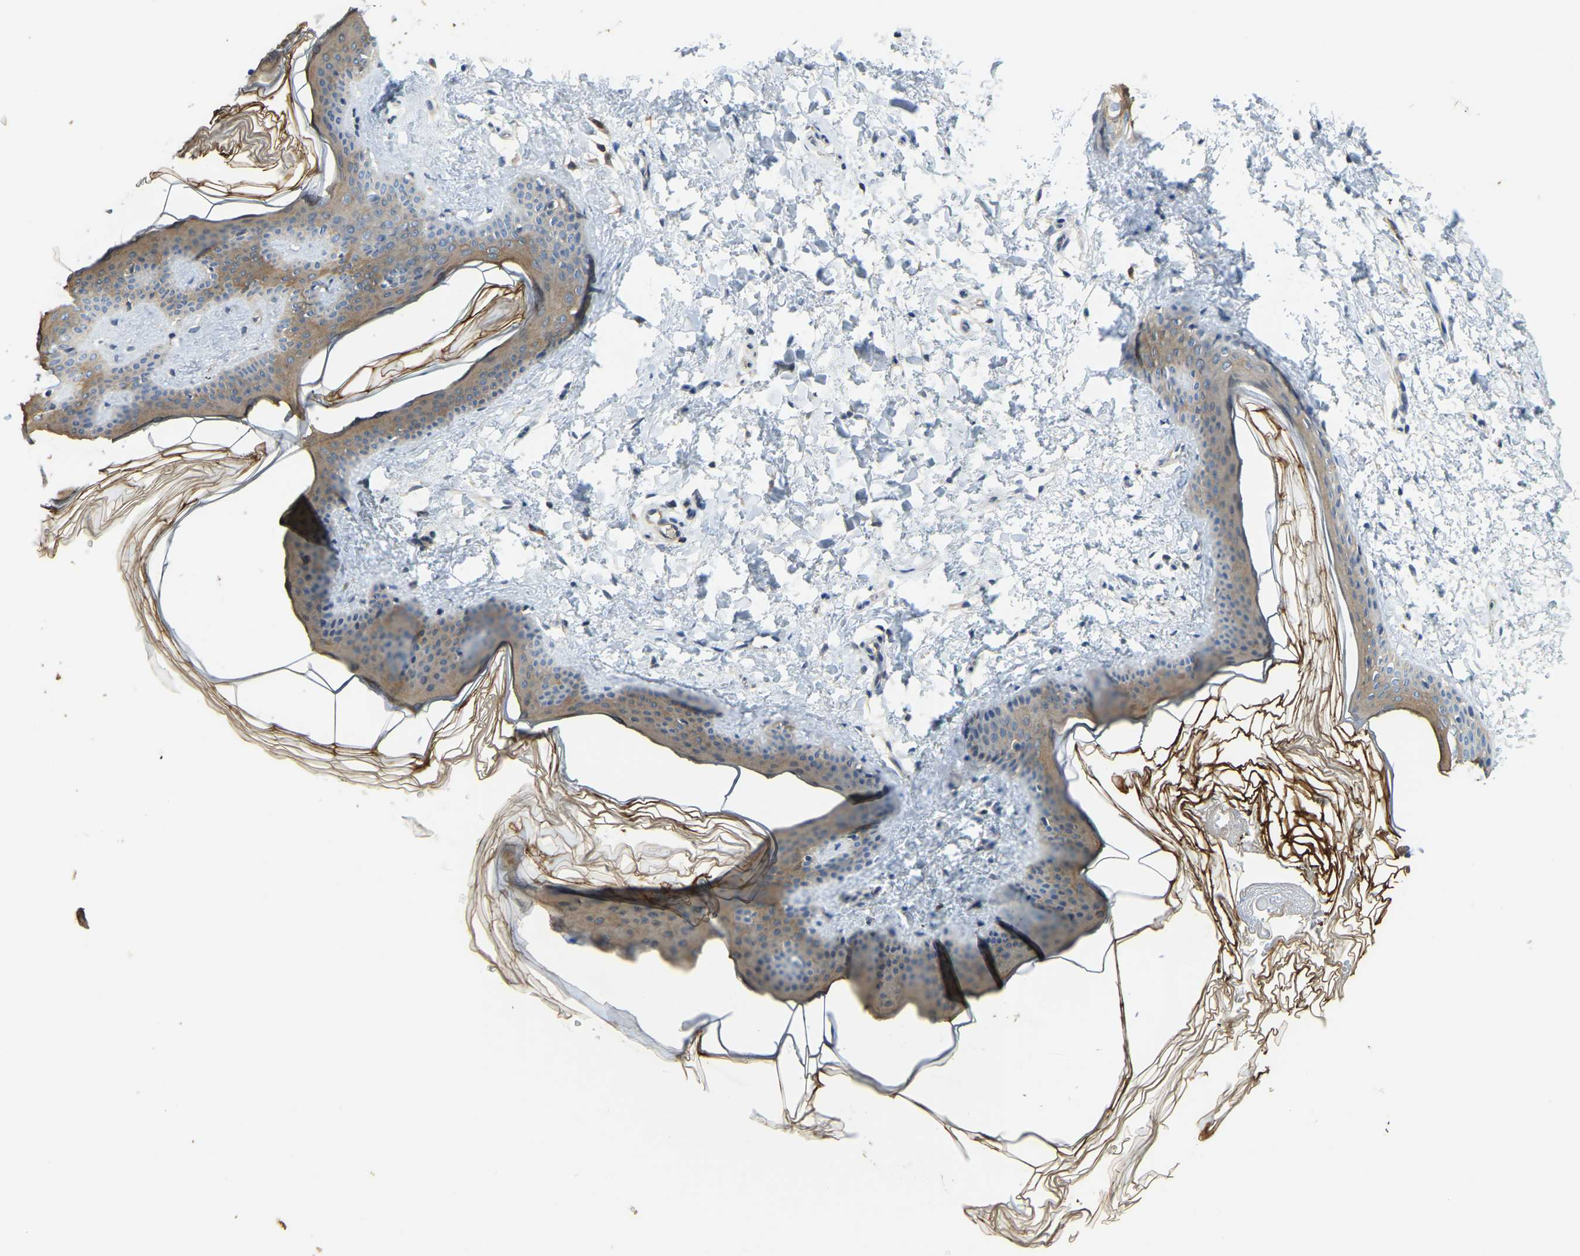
{"staining": {"intensity": "weak", "quantity": ">75%", "location": "cytoplasmic/membranous"}, "tissue": "skin", "cell_type": "Fibroblasts", "image_type": "normal", "snomed": [{"axis": "morphology", "description": "Normal tissue, NOS"}, {"axis": "topography", "description": "Skin"}], "caption": "Protein expression analysis of unremarkable human skin reveals weak cytoplasmic/membranous positivity in approximately >75% of fibroblasts. (DAB (3,3'-diaminobenzidine) IHC with brightfield microscopy, high magnification).", "gene": "AHNAK", "patient": {"sex": "female", "age": 17}}